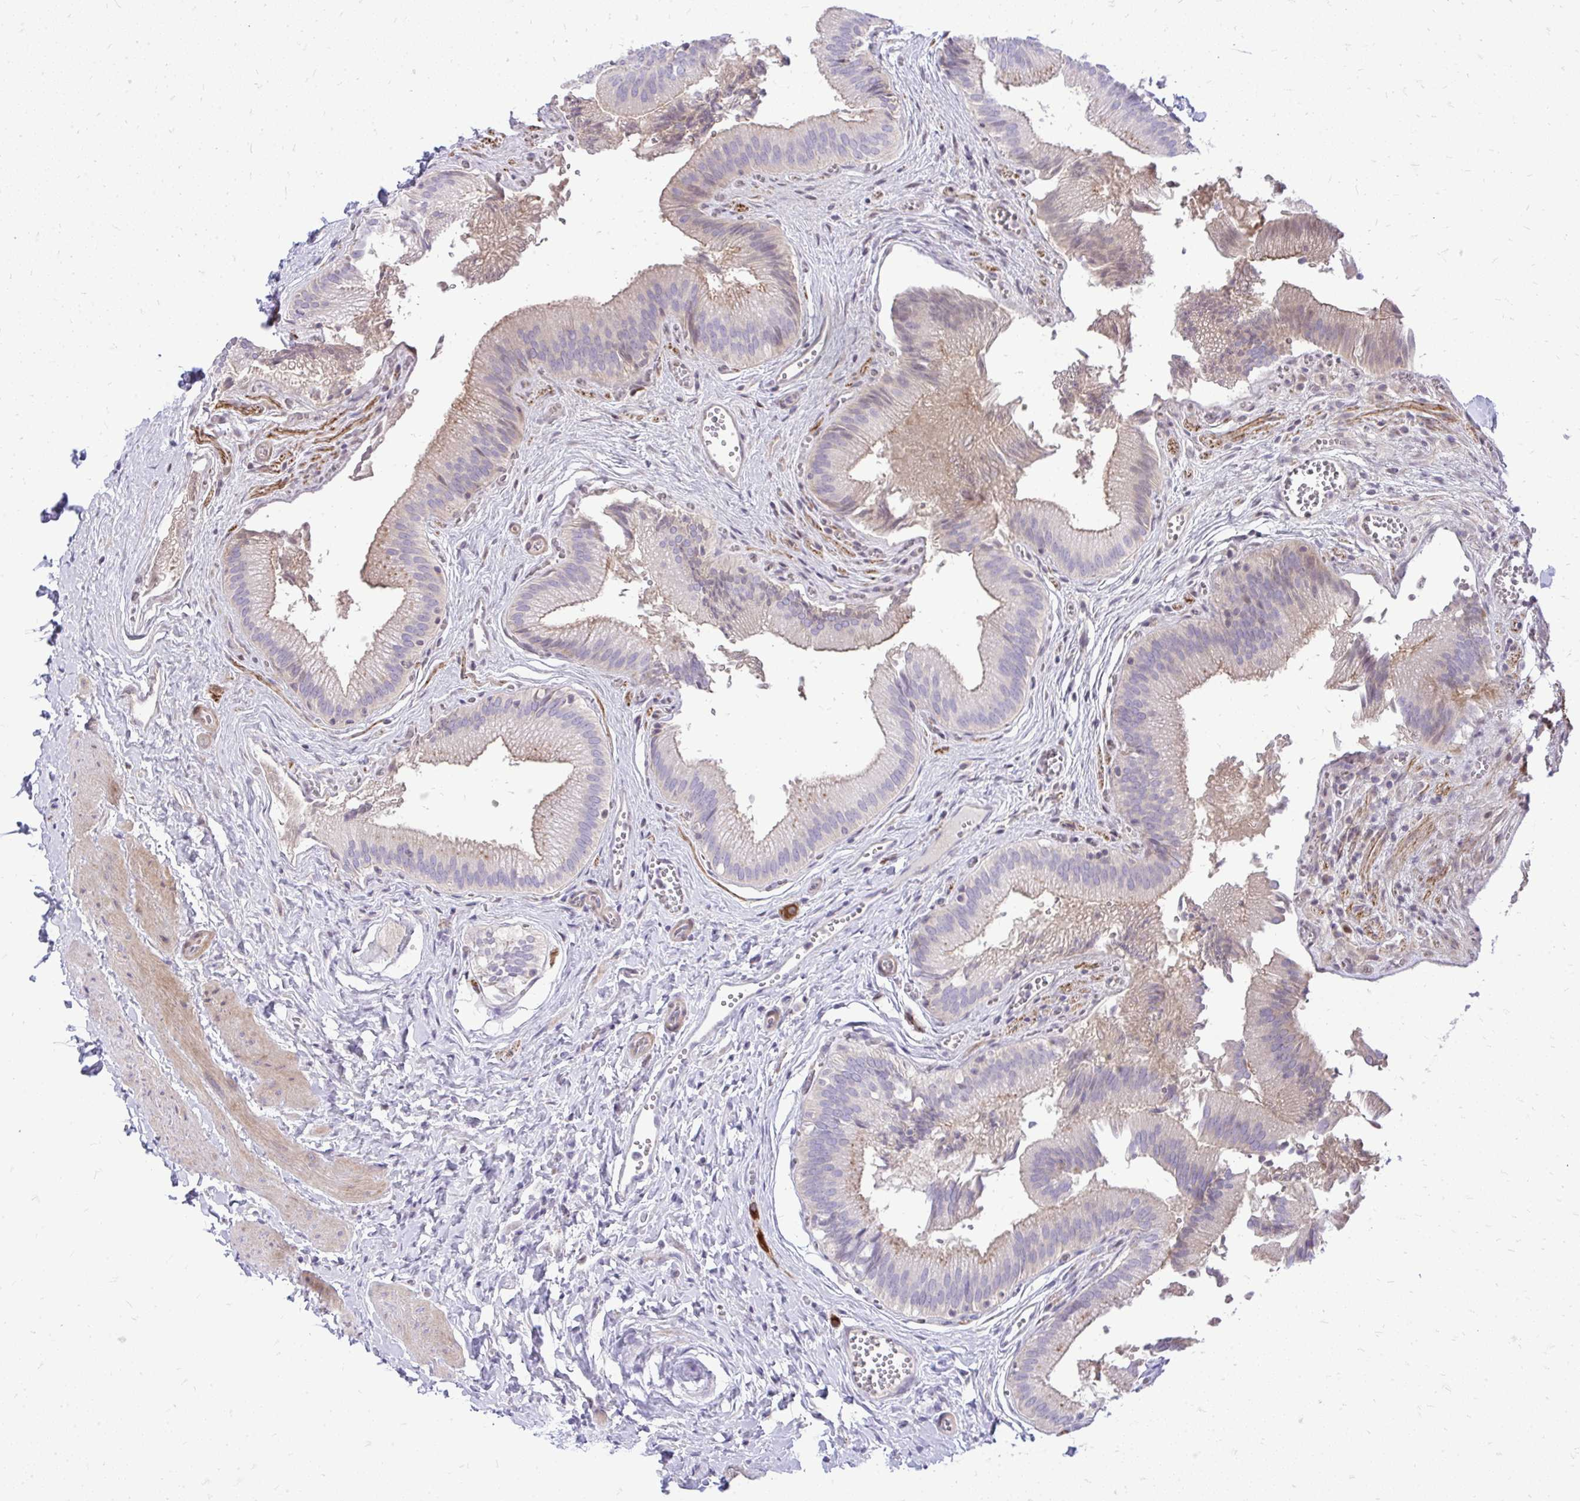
{"staining": {"intensity": "weak", "quantity": "25%-75%", "location": "cytoplasmic/membranous"}, "tissue": "gallbladder", "cell_type": "Glandular cells", "image_type": "normal", "snomed": [{"axis": "morphology", "description": "Normal tissue, NOS"}, {"axis": "topography", "description": "Gallbladder"}], "caption": "Immunohistochemistry micrograph of benign gallbladder: gallbladder stained using IHC displays low levels of weak protein expression localized specifically in the cytoplasmic/membranous of glandular cells, appearing as a cytoplasmic/membranous brown color.", "gene": "OR8D1", "patient": {"sex": "male", "age": 17}}